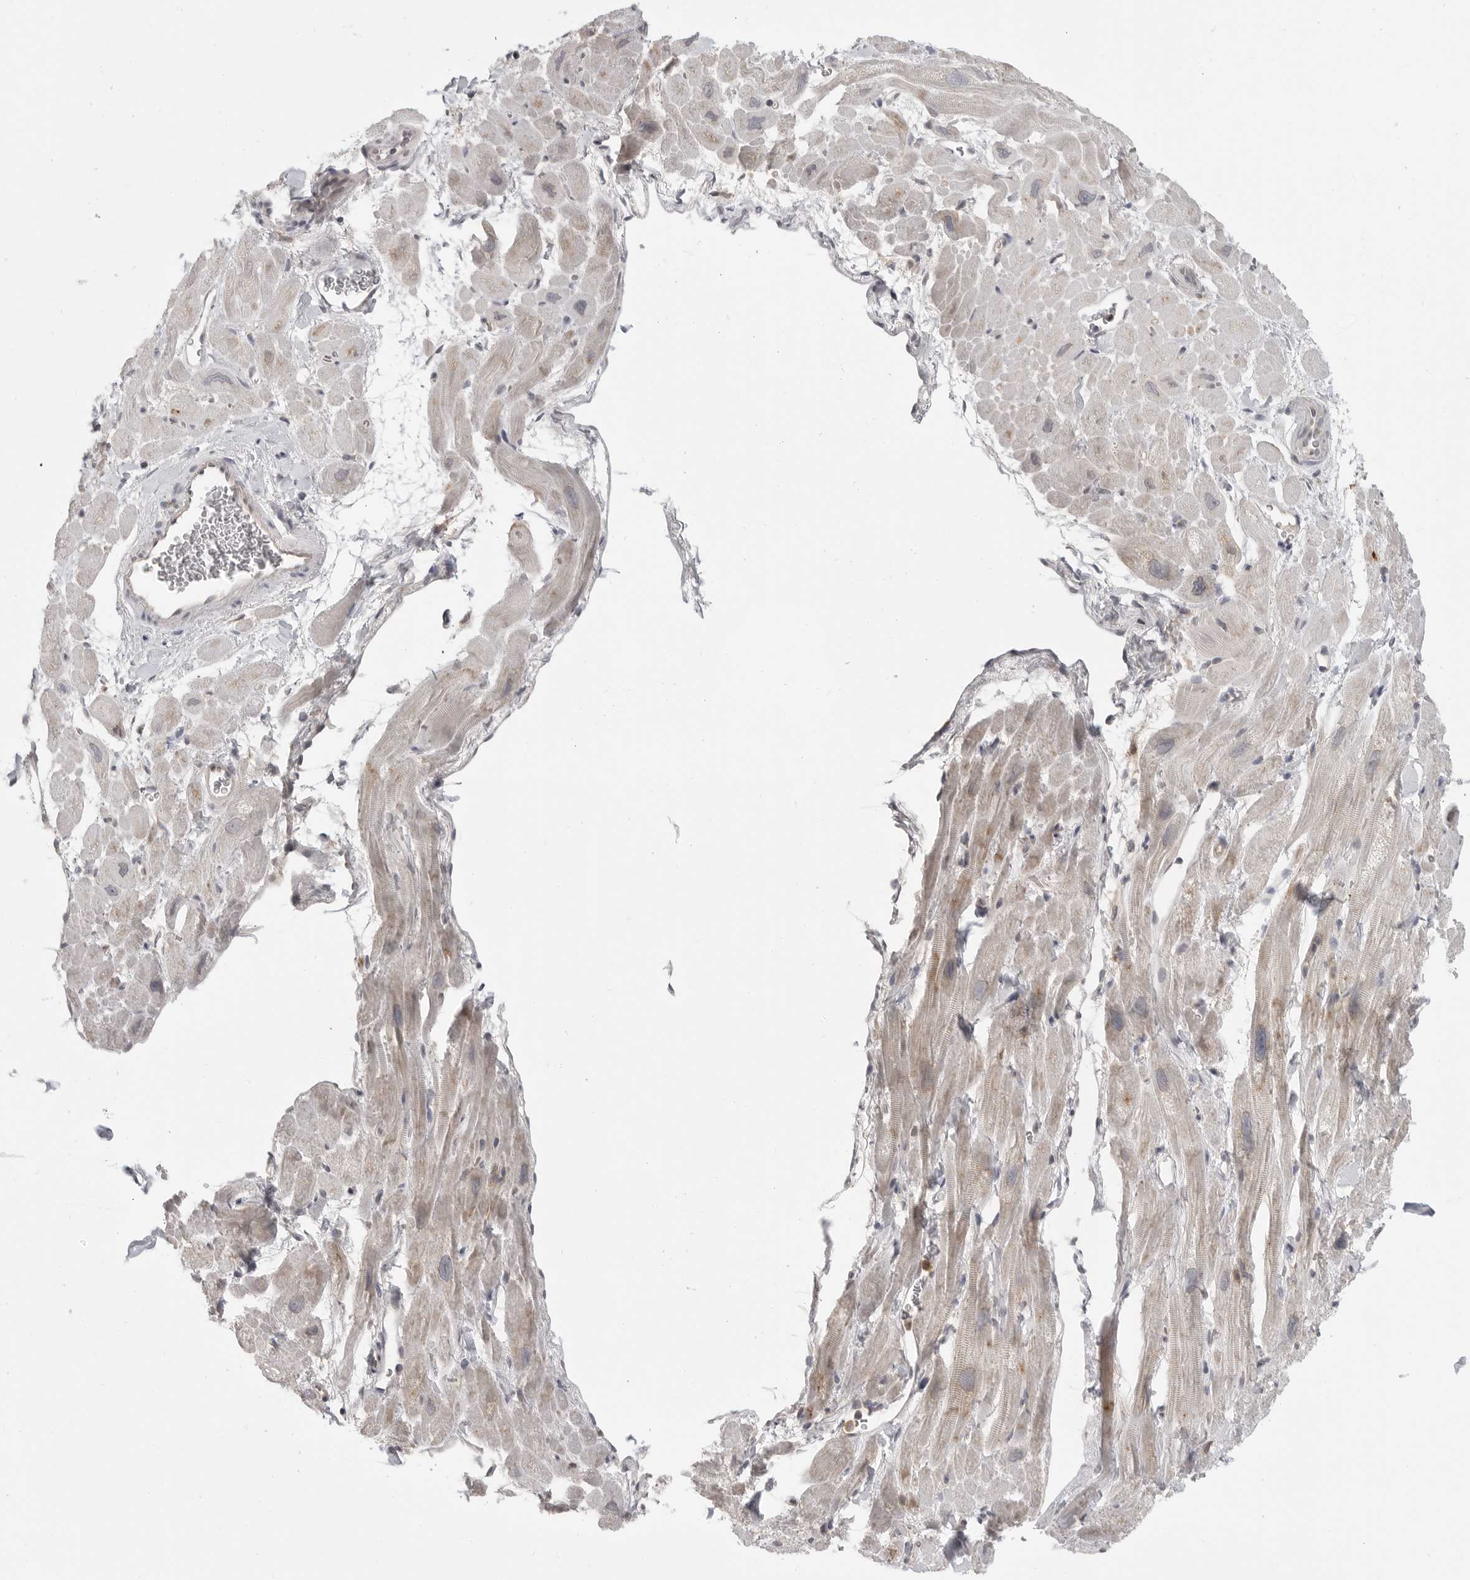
{"staining": {"intensity": "moderate", "quantity": "<25%", "location": "cytoplasmic/membranous"}, "tissue": "heart muscle", "cell_type": "Cardiomyocytes", "image_type": "normal", "snomed": [{"axis": "morphology", "description": "Normal tissue, NOS"}, {"axis": "topography", "description": "Heart"}], "caption": "Heart muscle stained with a brown dye exhibits moderate cytoplasmic/membranous positive staining in about <25% of cardiomyocytes.", "gene": "IFNGR1", "patient": {"sex": "male", "age": 49}}